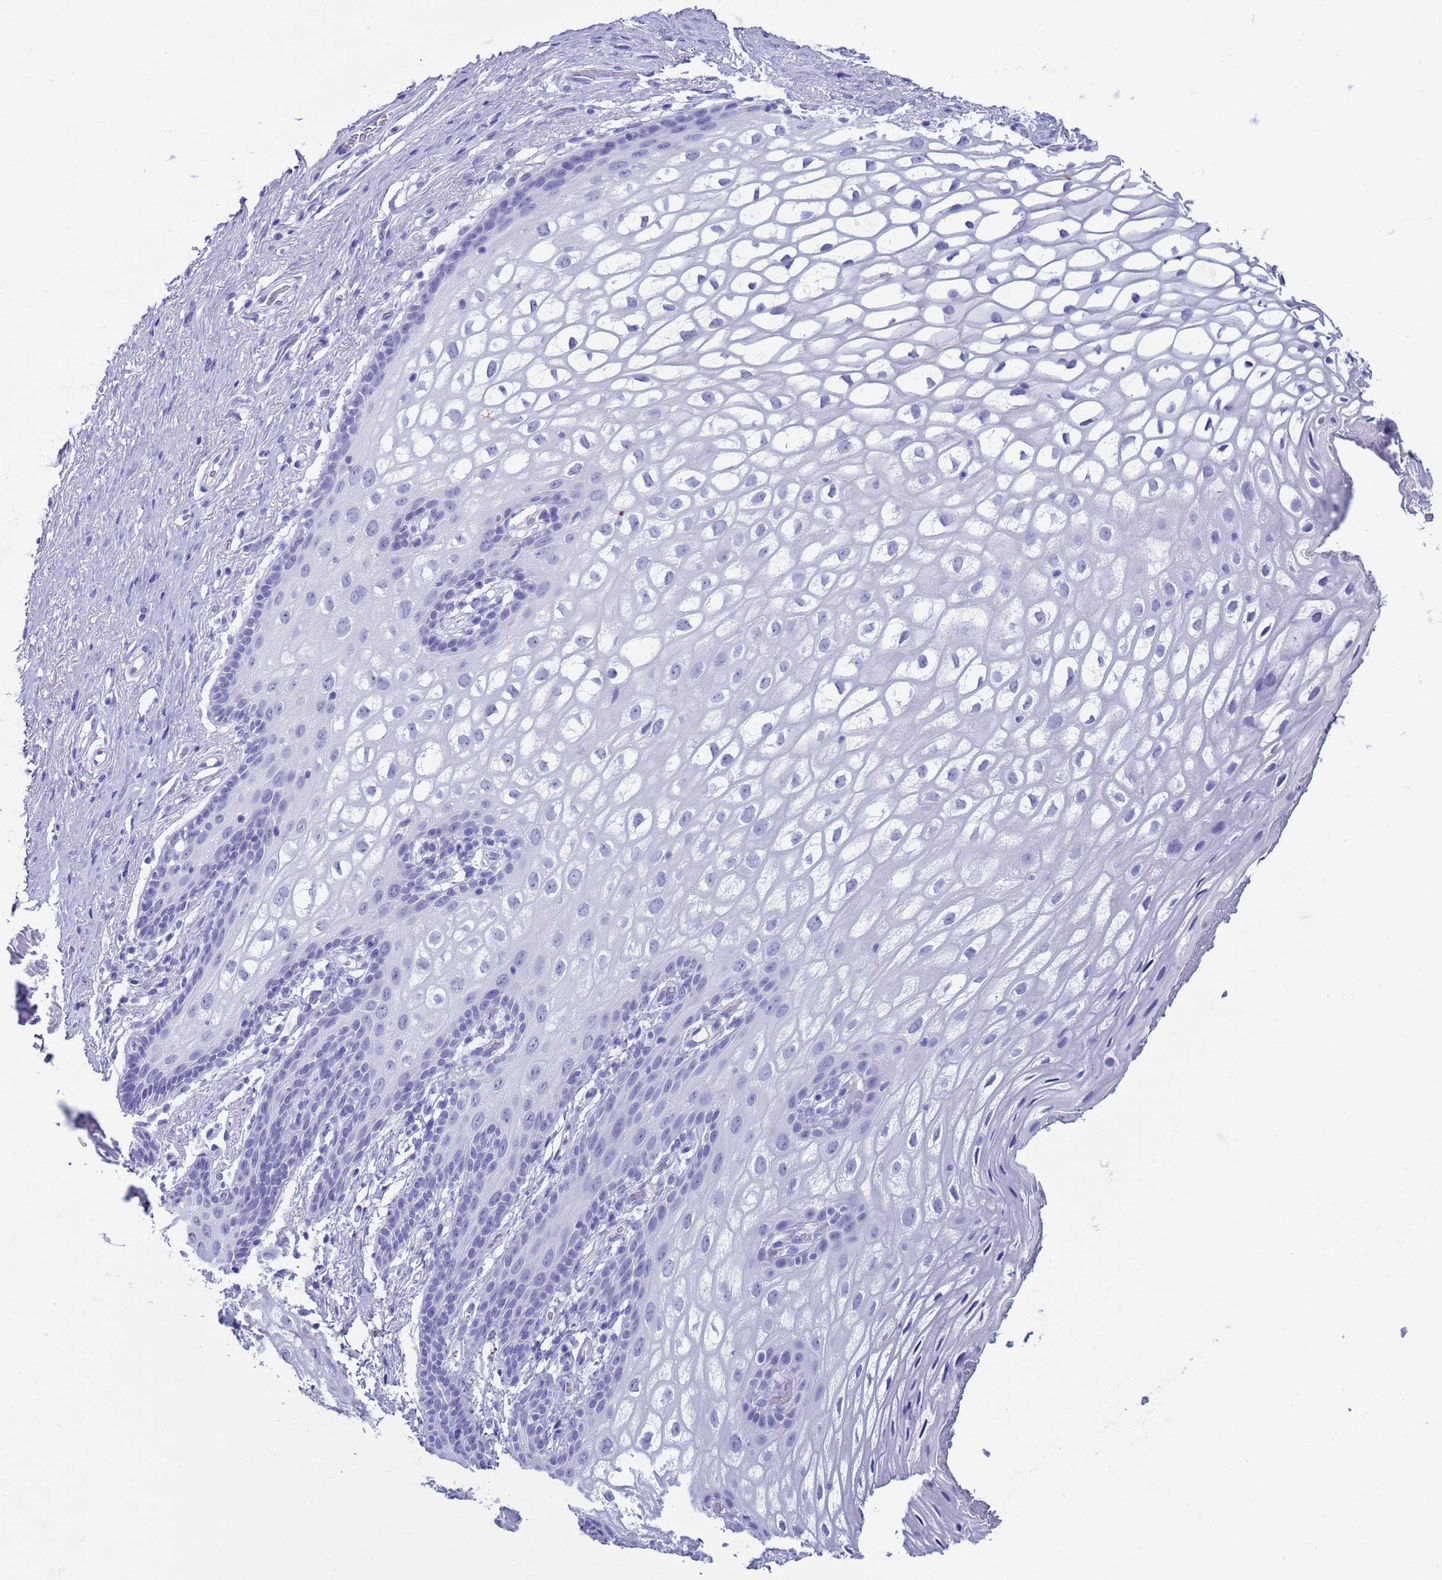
{"staining": {"intensity": "negative", "quantity": "none", "location": "none"}, "tissue": "vagina", "cell_type": "Squamous epithelial cells", "image_type": "normal", "snomed": [{"axis": "morphology", "description": "Normal tissue, NOS"}, {"axis": "topography", "description": "Vagina"}, {"axis": "topography", "description": "Peripheral nerve tissue"}], "caption": "Immunohistochemical staining of normal human vagina displays no significant expression in squamous epithelial cells. (DAB (3,3'-diaminobenzidine) immunohistochemistry, high magnification).", "gene": "CKM", "patient": {"sex": "female", "age": 71}}